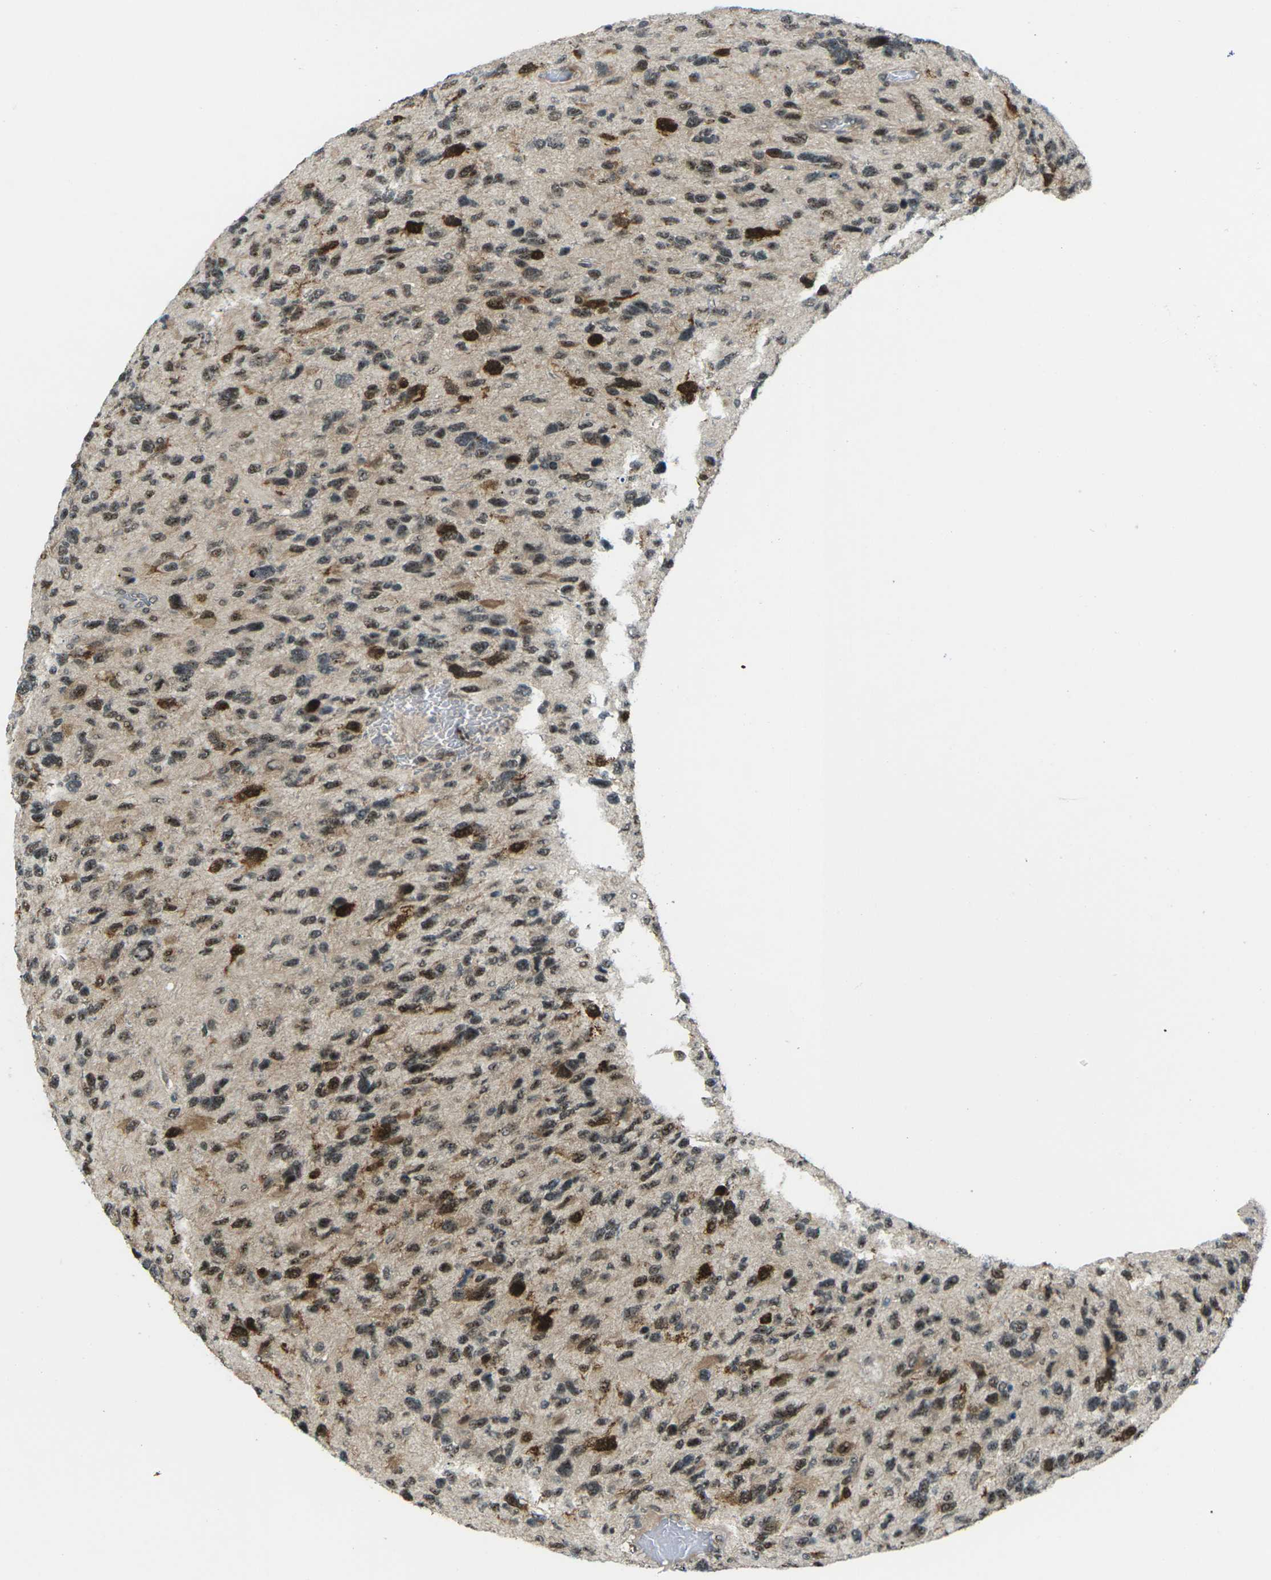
{"staining": {"intensity": "moderate", "quantity": ">75%", "location": "cytoplasmic/membranous,nuclear"}, "tissue": "glioma", "cell_type": "Tumor cells", "image_type": "cancer", "snomed": [{"axis": "morphology", "description": "Glioma, malignant, High grade"}, {"axis": "topography", "description": "Brain"}], "caption": "Immunohistochemistry (IHC) image of glioma stained for a protein (brown), which demonstrates medium levels of moderate cytoplasmic/membranous and nuclear expression in about >75% of tumor cells.", "gene": "UBE2S", "patient": {"sex": "female", "age": 58}}